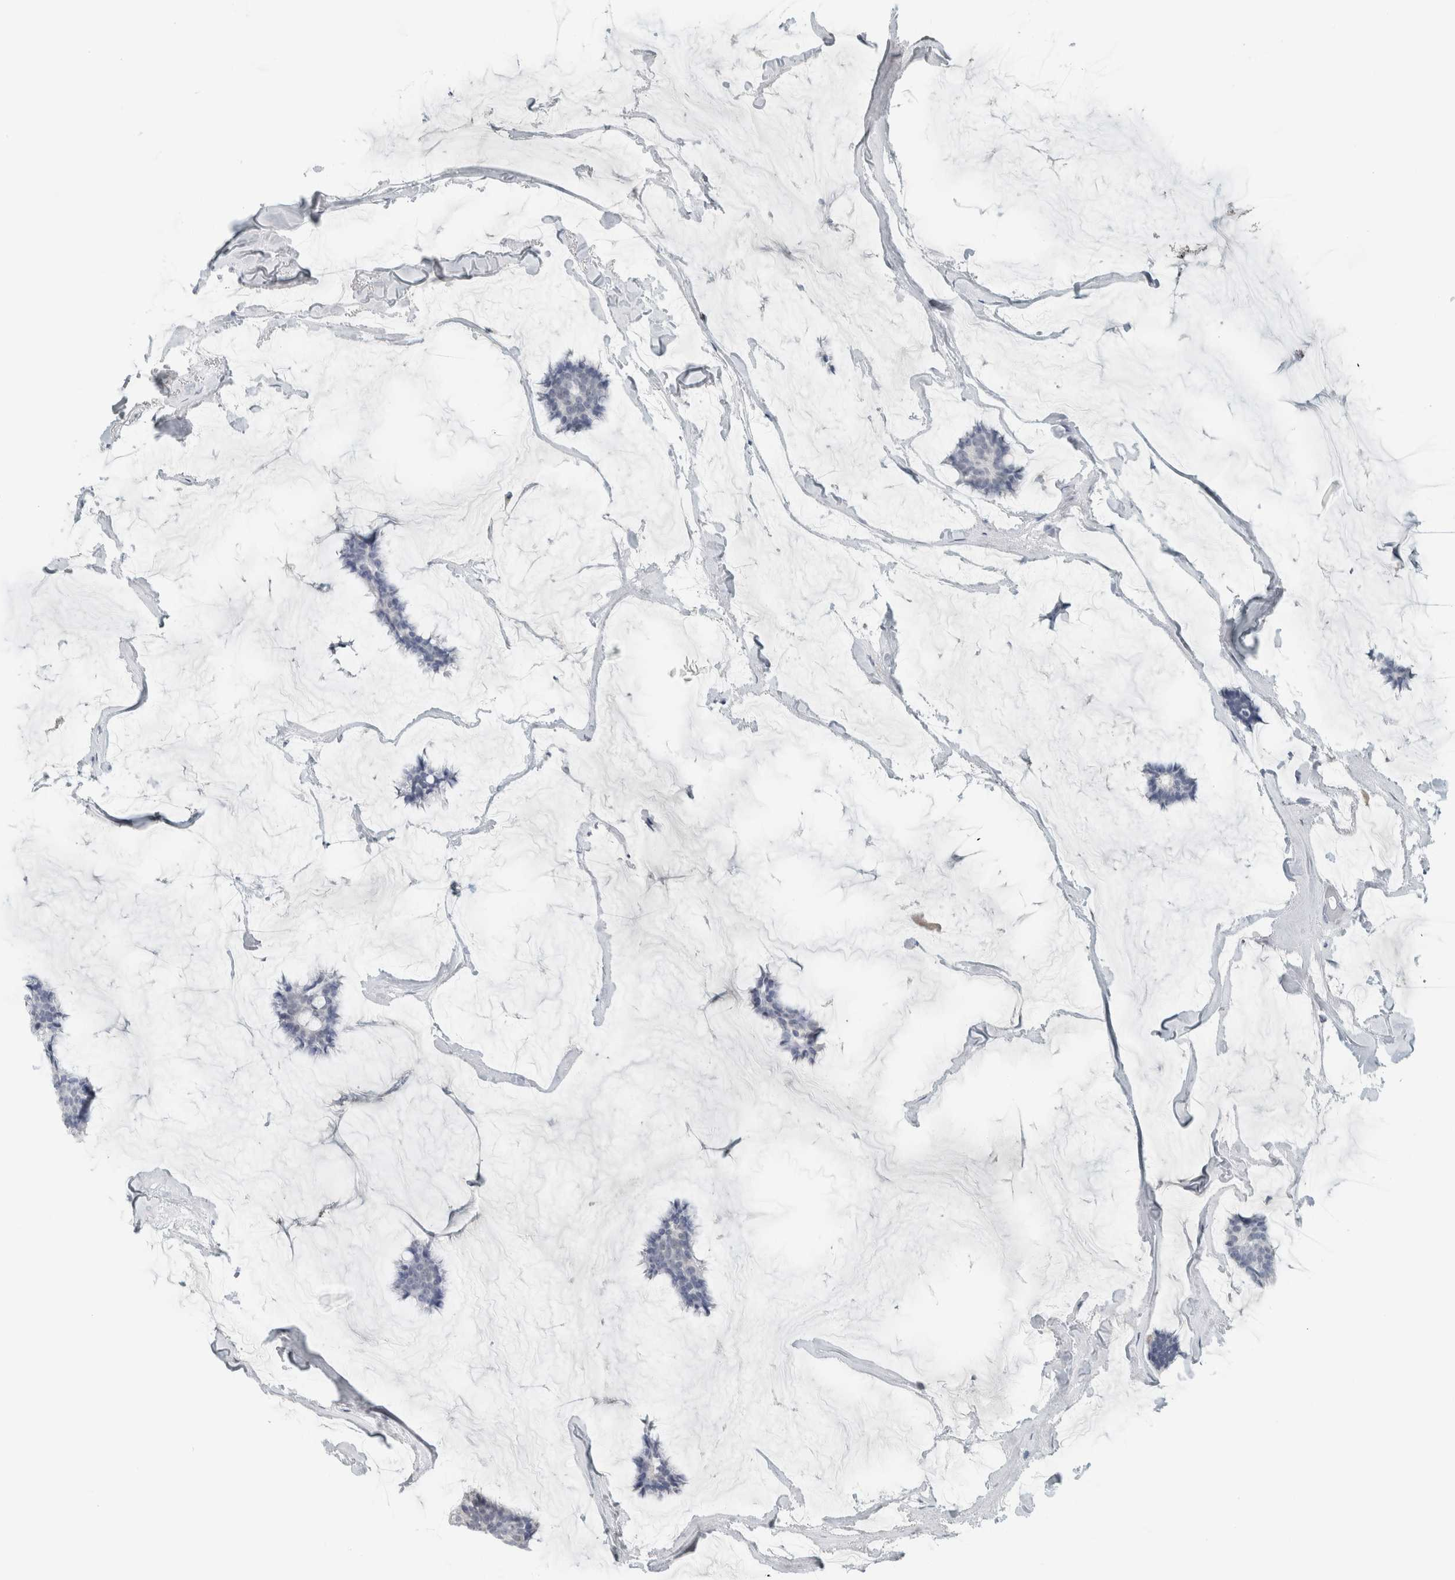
{"staining": {"intensity": "negative", "quantity": "none", "location": "none"}, "tissue": "breast cancer", "cell_type": "Tumor cells", "image_type": "cancer", "snomed": [{"axis": "morphology", "description": "Duct carcinoma"}, {"axis": "topography", "description": "Breast"}], "caption": "Immunohistochemistry of breast infiltrating ductal carcinoma exhibits no positivity in tumor cells.", "gene": "TRIT1", "patient": {"sex": "female", "age": 93}}